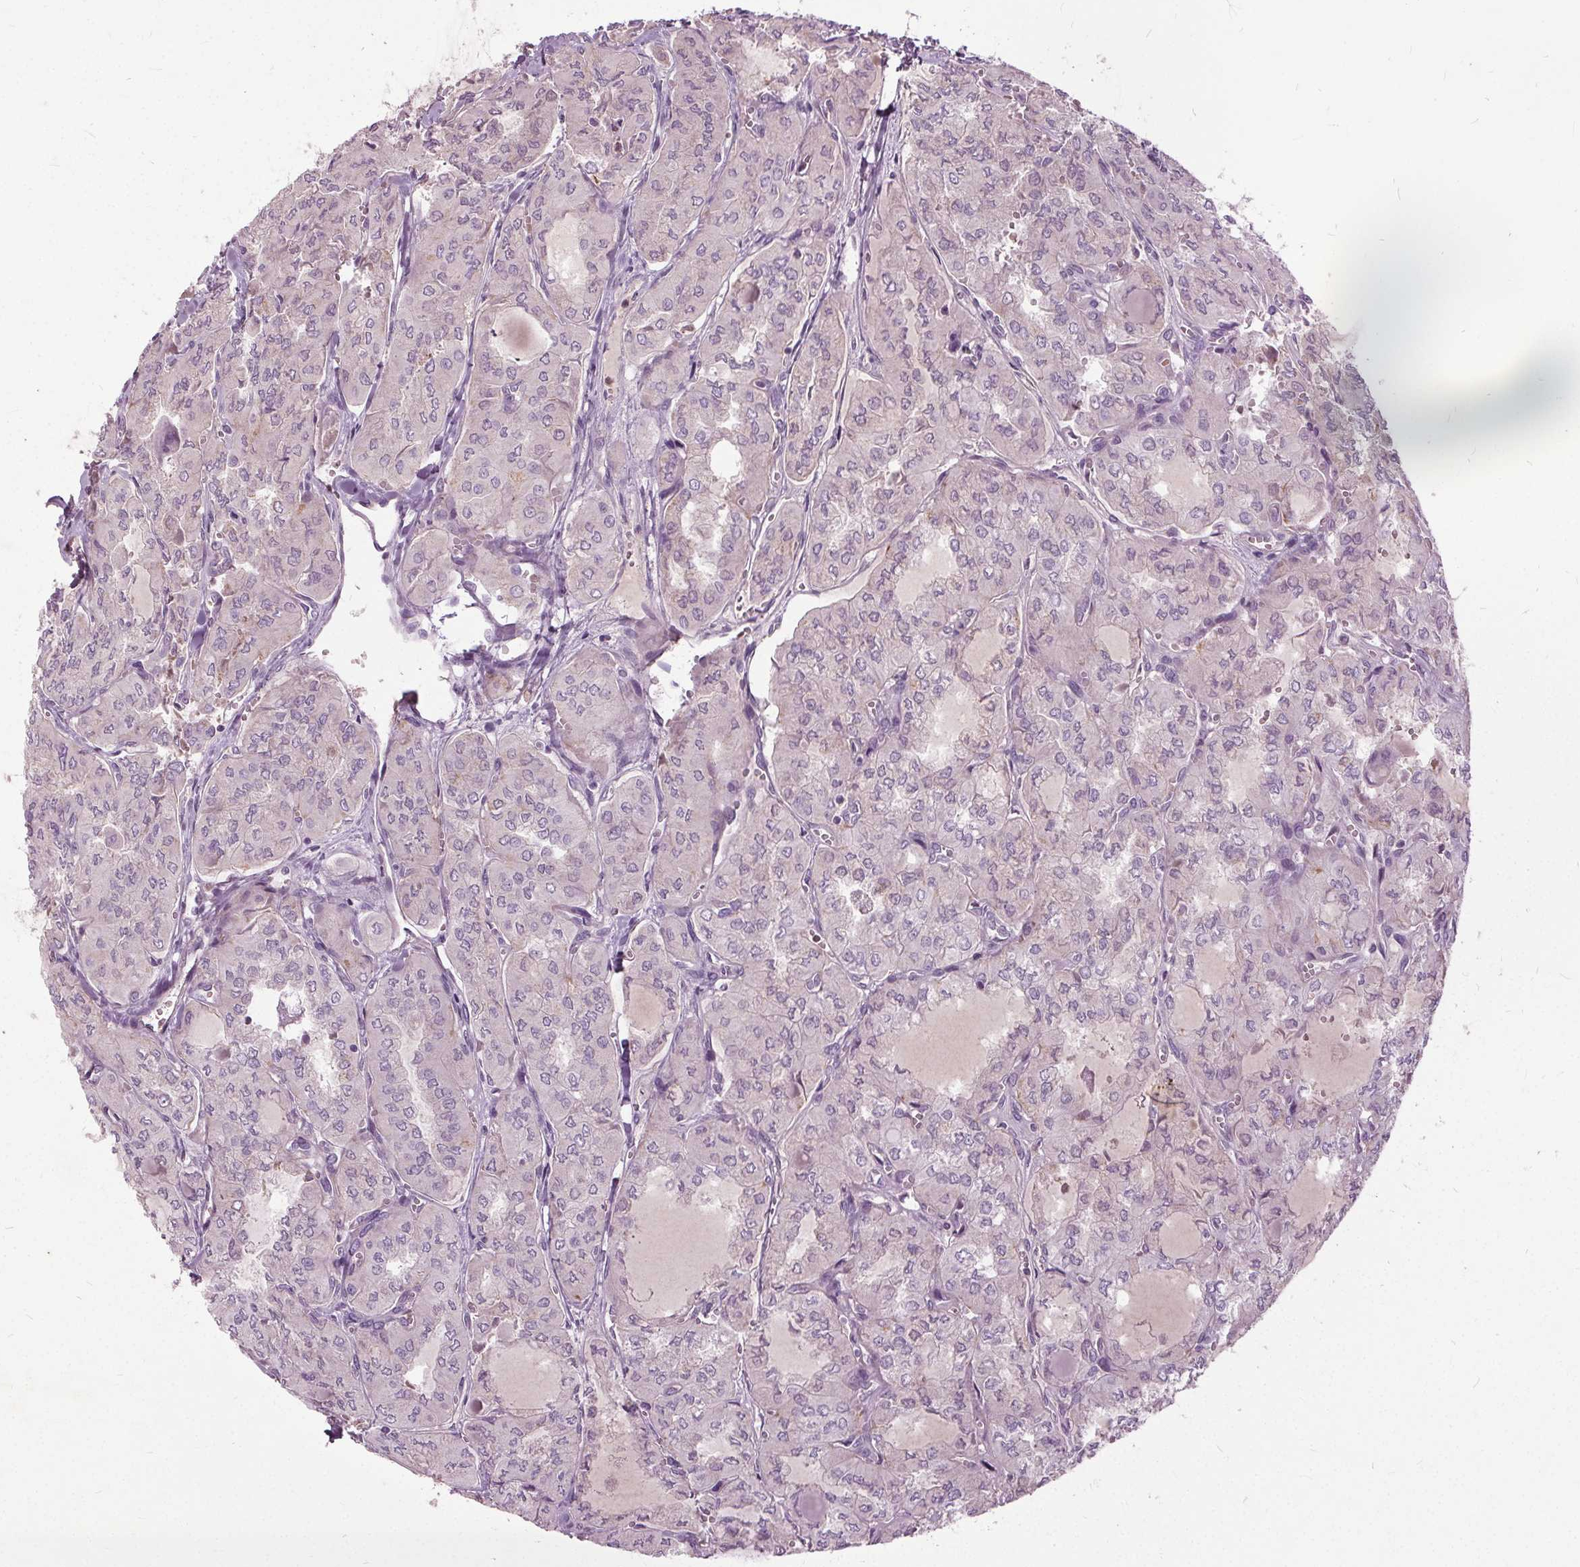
{"staining": {"intensity": "negative", "quantity": "none", "location": "none"}, "tissue": "thyroid cancer", "cell_type": "Tumor cells", "image_type": "cancer", "snomed": [{"axis": "morphology", "description": "Papillary adenocarcinoma, NOS"}, {"axis": "topography", "description": "Thyroid gland"}], "caption": "There is no significant positivity in tumor cells of thyroid papillary adenocarcinoma.", "gene": "PDGFD", "patient": {"sex": "male", "age": 20}}